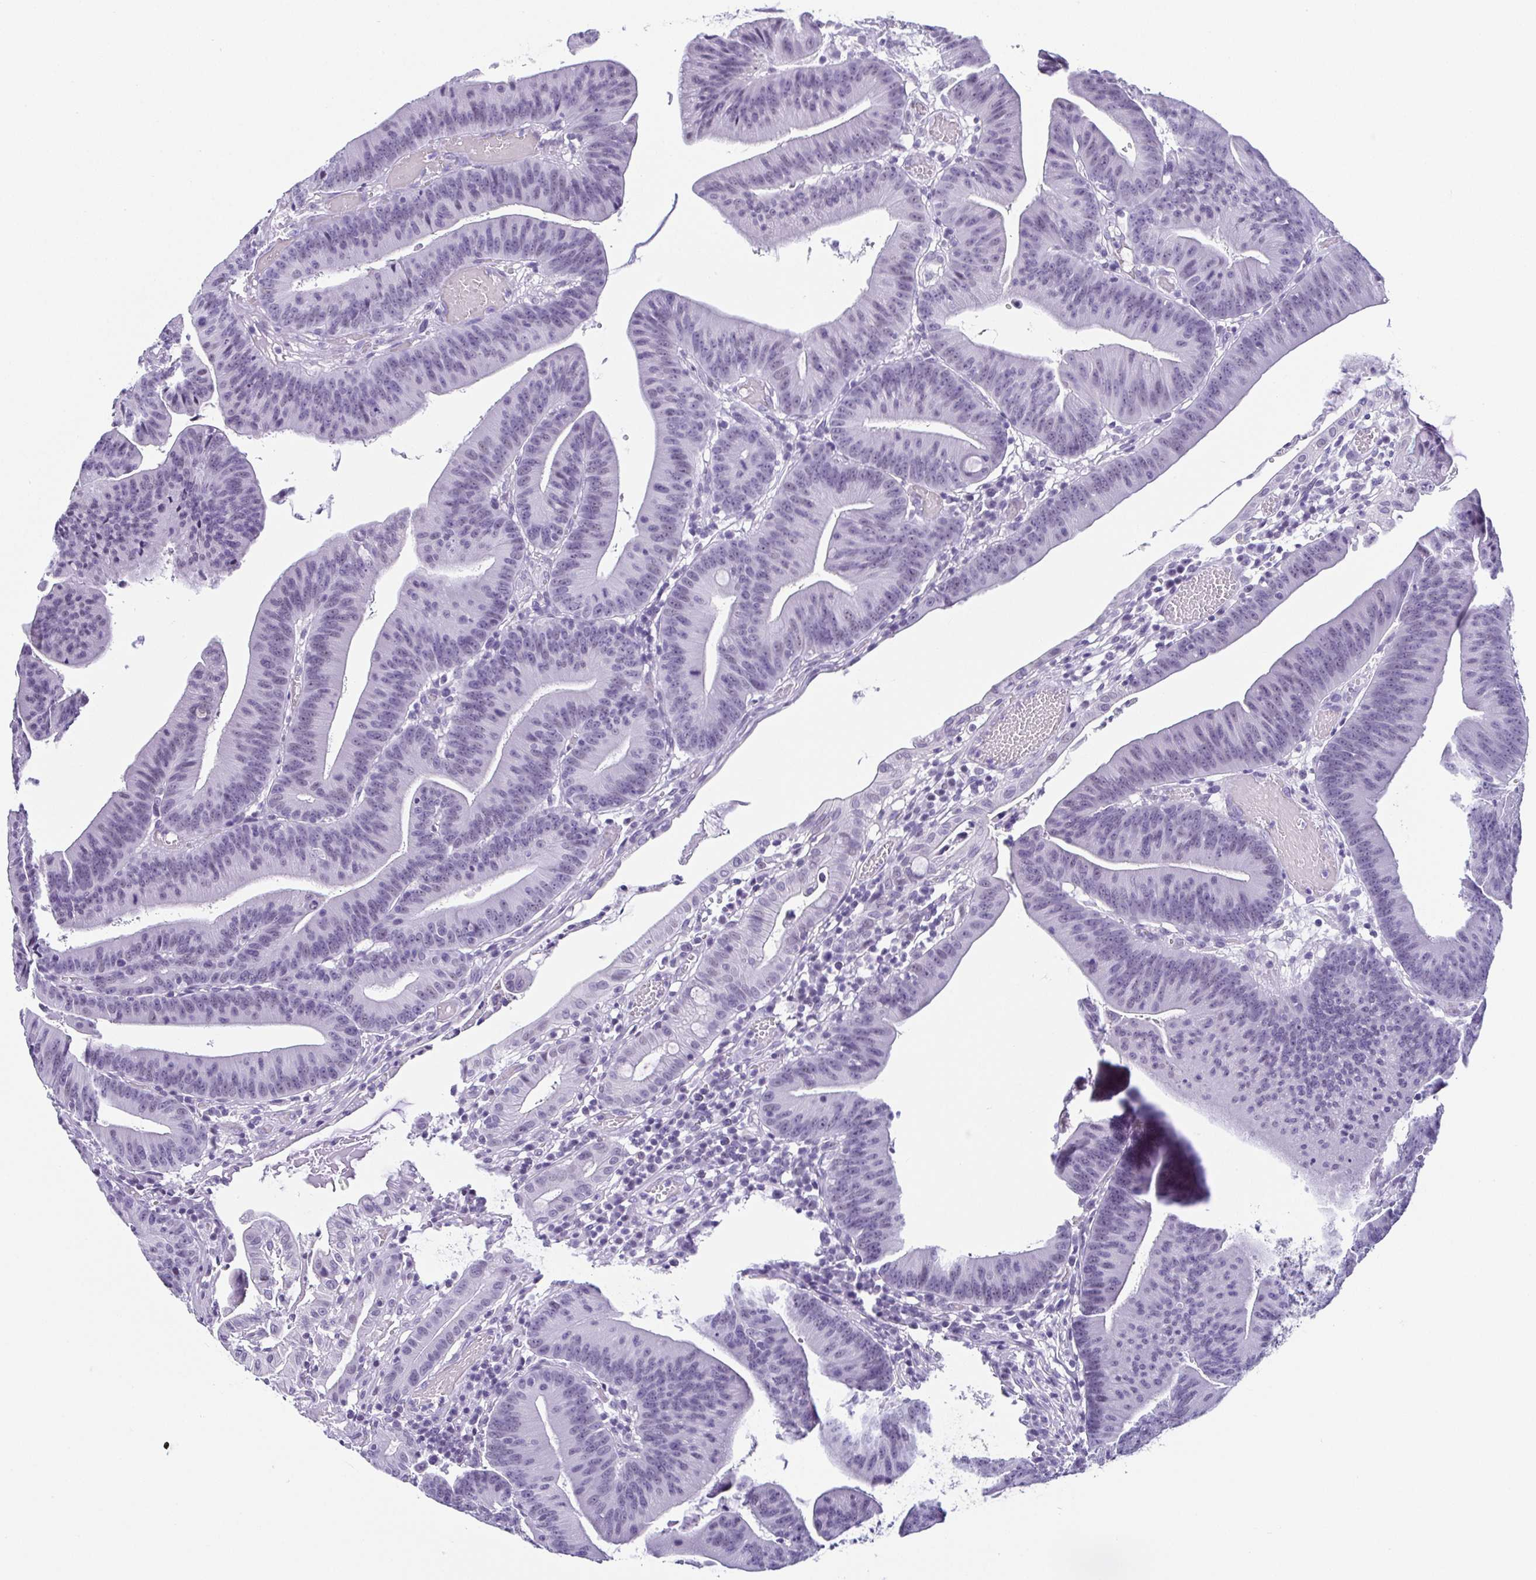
{"staining": {"intensity": "negative", "quantity": "none", "location": "none"}, "tissue": "colorectal cancer", "cell_type": "Tumor cells", "image_type": "cancer", "snomed": [{"axis": "morphology", "description": "Adenocarcinoma, NOS"}, {"axis": "topography", "description": "Colon"}], "caption": "Colorectal cancer was stained to show a protein in brown. There is no significant expression in tumor cells. (DAB (3,3'-diaminobenzidine) immunohistochemistry (IHC), high magnification).", "gene": "ESX1", "patient": {"sex": "female", "age": 78}}